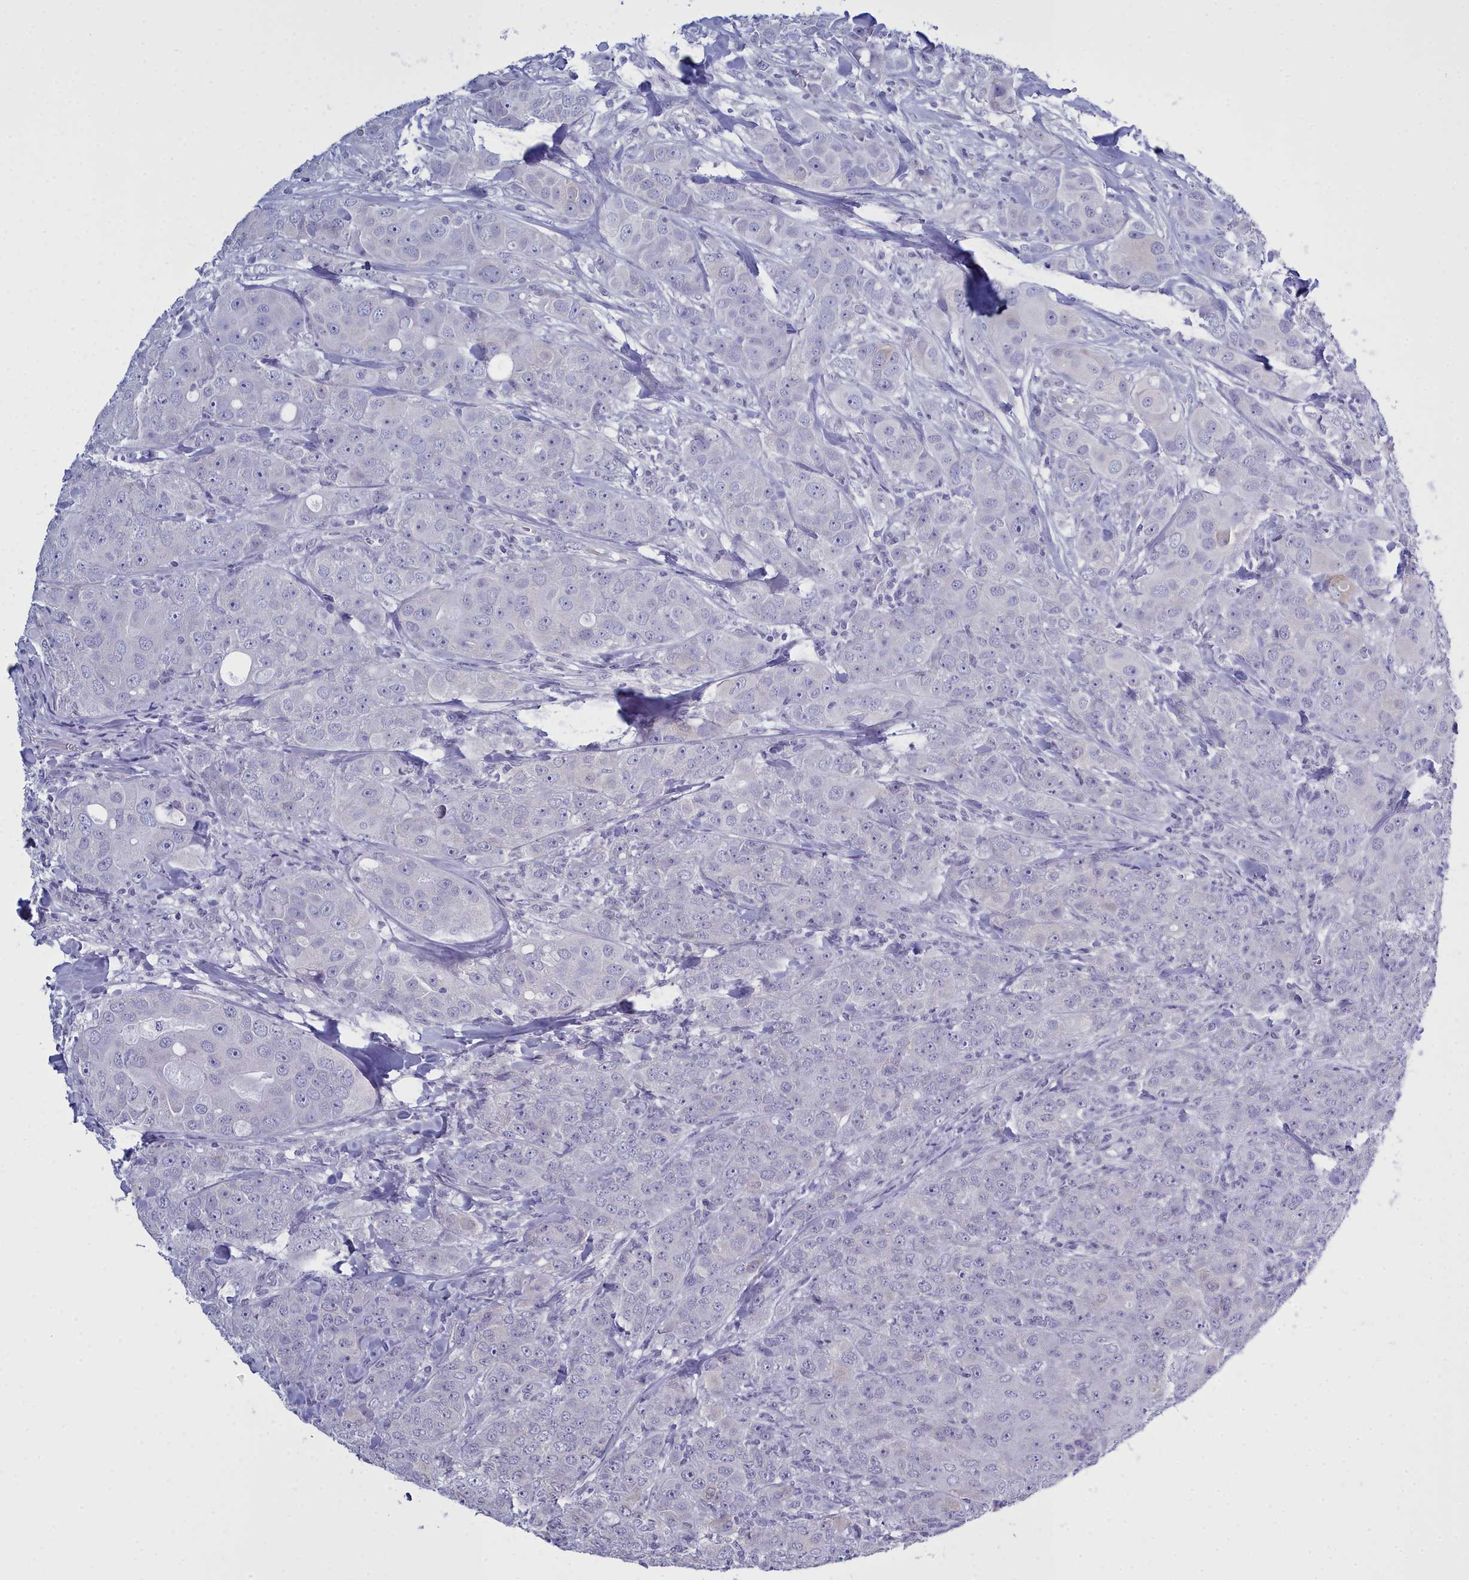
{"staining": {"intensity": "negative", "quantity": "none", "location": "none"}, "tissue": "breast cancer", "cell_type": "Tumor cells", "image_type": "cancer", "snomed": [{"axis": "morphology", "description": "Duct carcinoma"}, {"axis": "topography", "description": "Breast"}], "caption": "Tumor cells are negative for protein expression in human breast intraductal carcinoma.", "gene": "MAP6", "patient": {"sex": "female", "age": 43}}